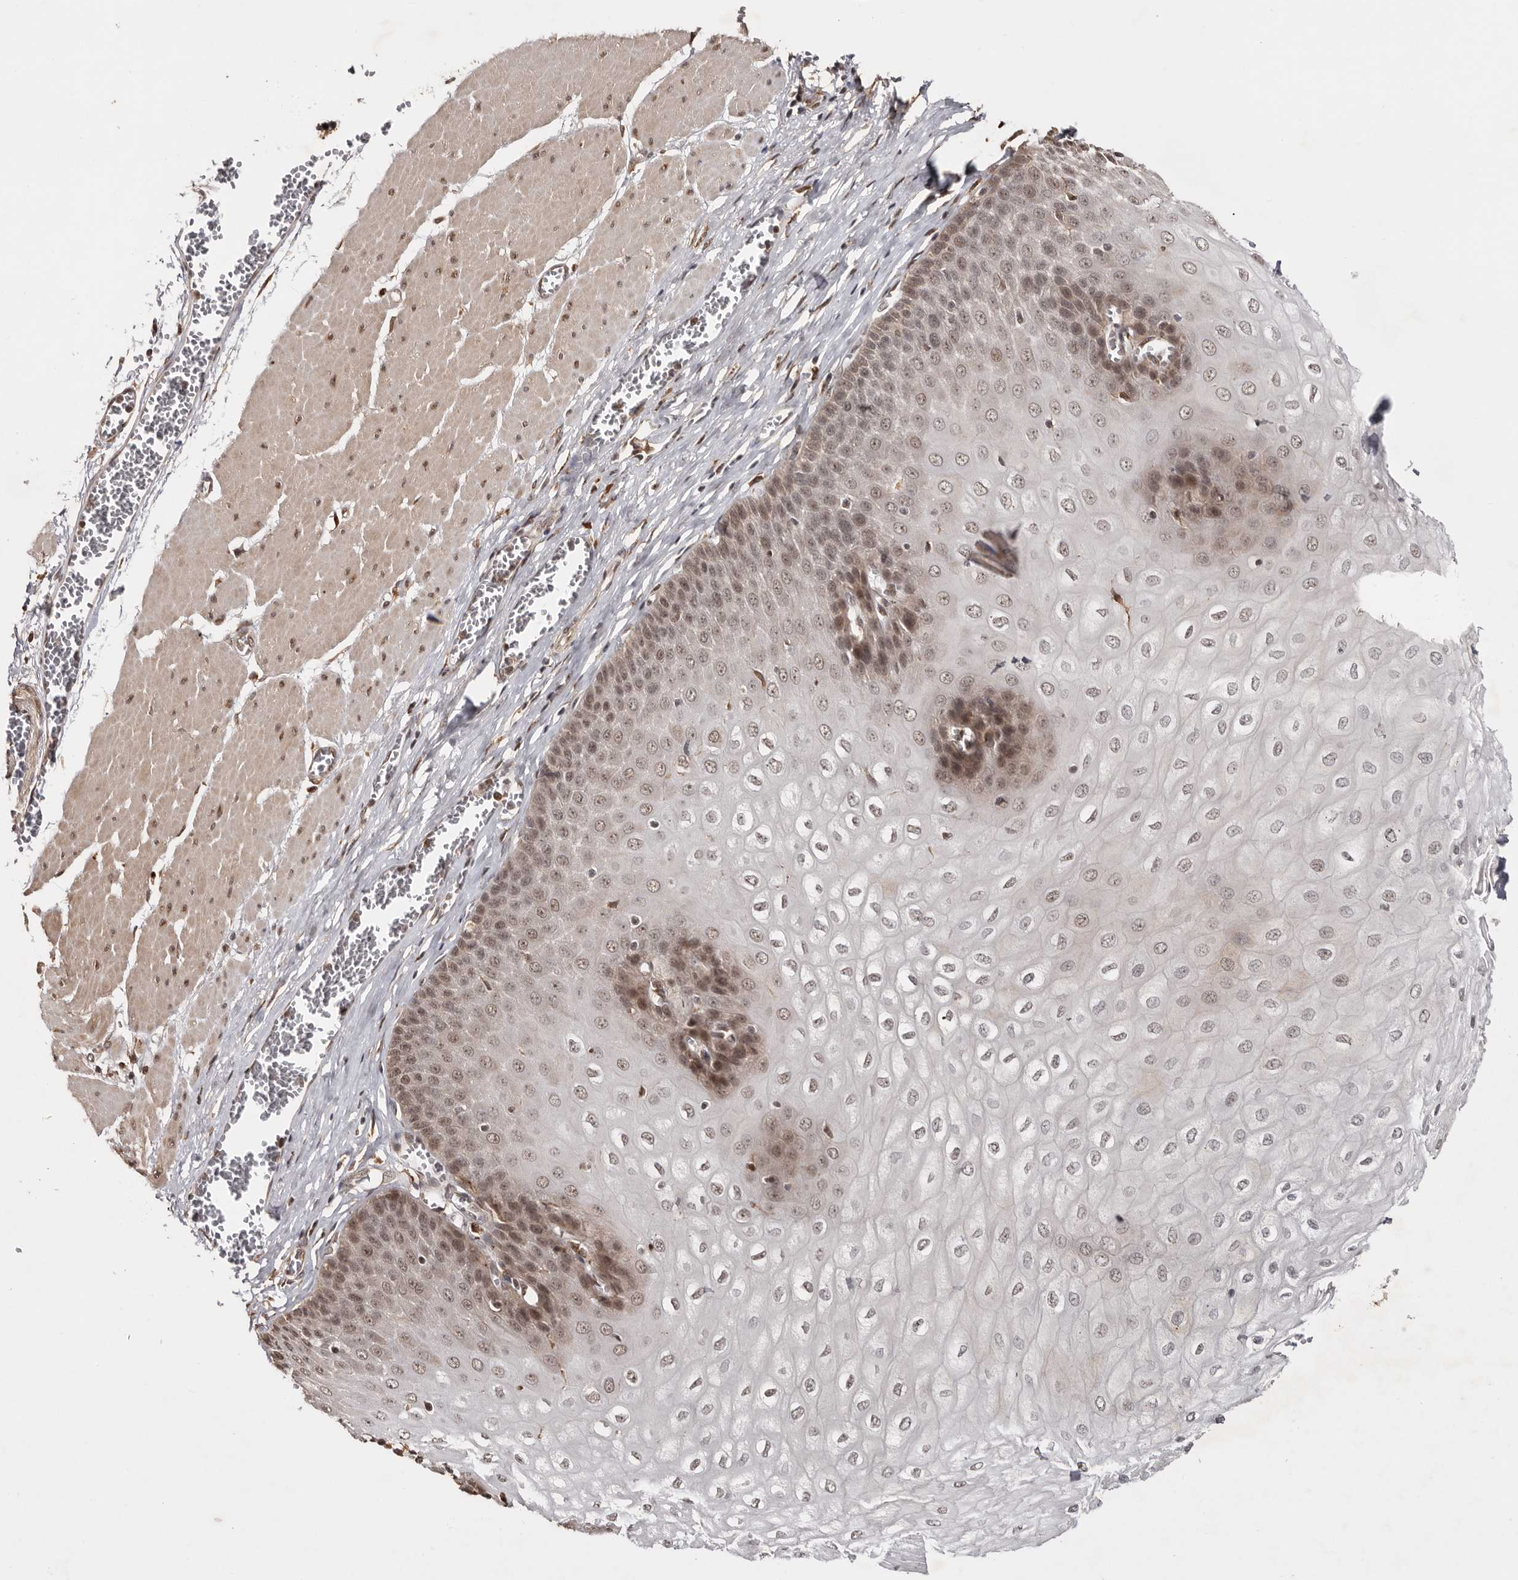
{"staining": {"intensity": "moderate", "quantity": ">75%", "location": "nuclear"}, "tissue": "esophagus", "cell_type": "Squamous epithelial cells", "image_type": "normal", "snomed": [{"axis": "morphology", "description": "Normal tissue, NOS"}, {"axis": "topography", "description": "Esophagus"}], "caption": "Immunohistochemistry of unremarkable human esophagus reveals medium levels of moderate nuclear staining in approximately >75% of squamous epithelial cells. The staining is performed using DAB (3,3'-diaminobenzidine) brown chromogen to label protein expression. The nuclei are counter-stained blue using hematoxylin.", "gene": "ZNF83", "patient": {"sex": "male", "age": 60}}